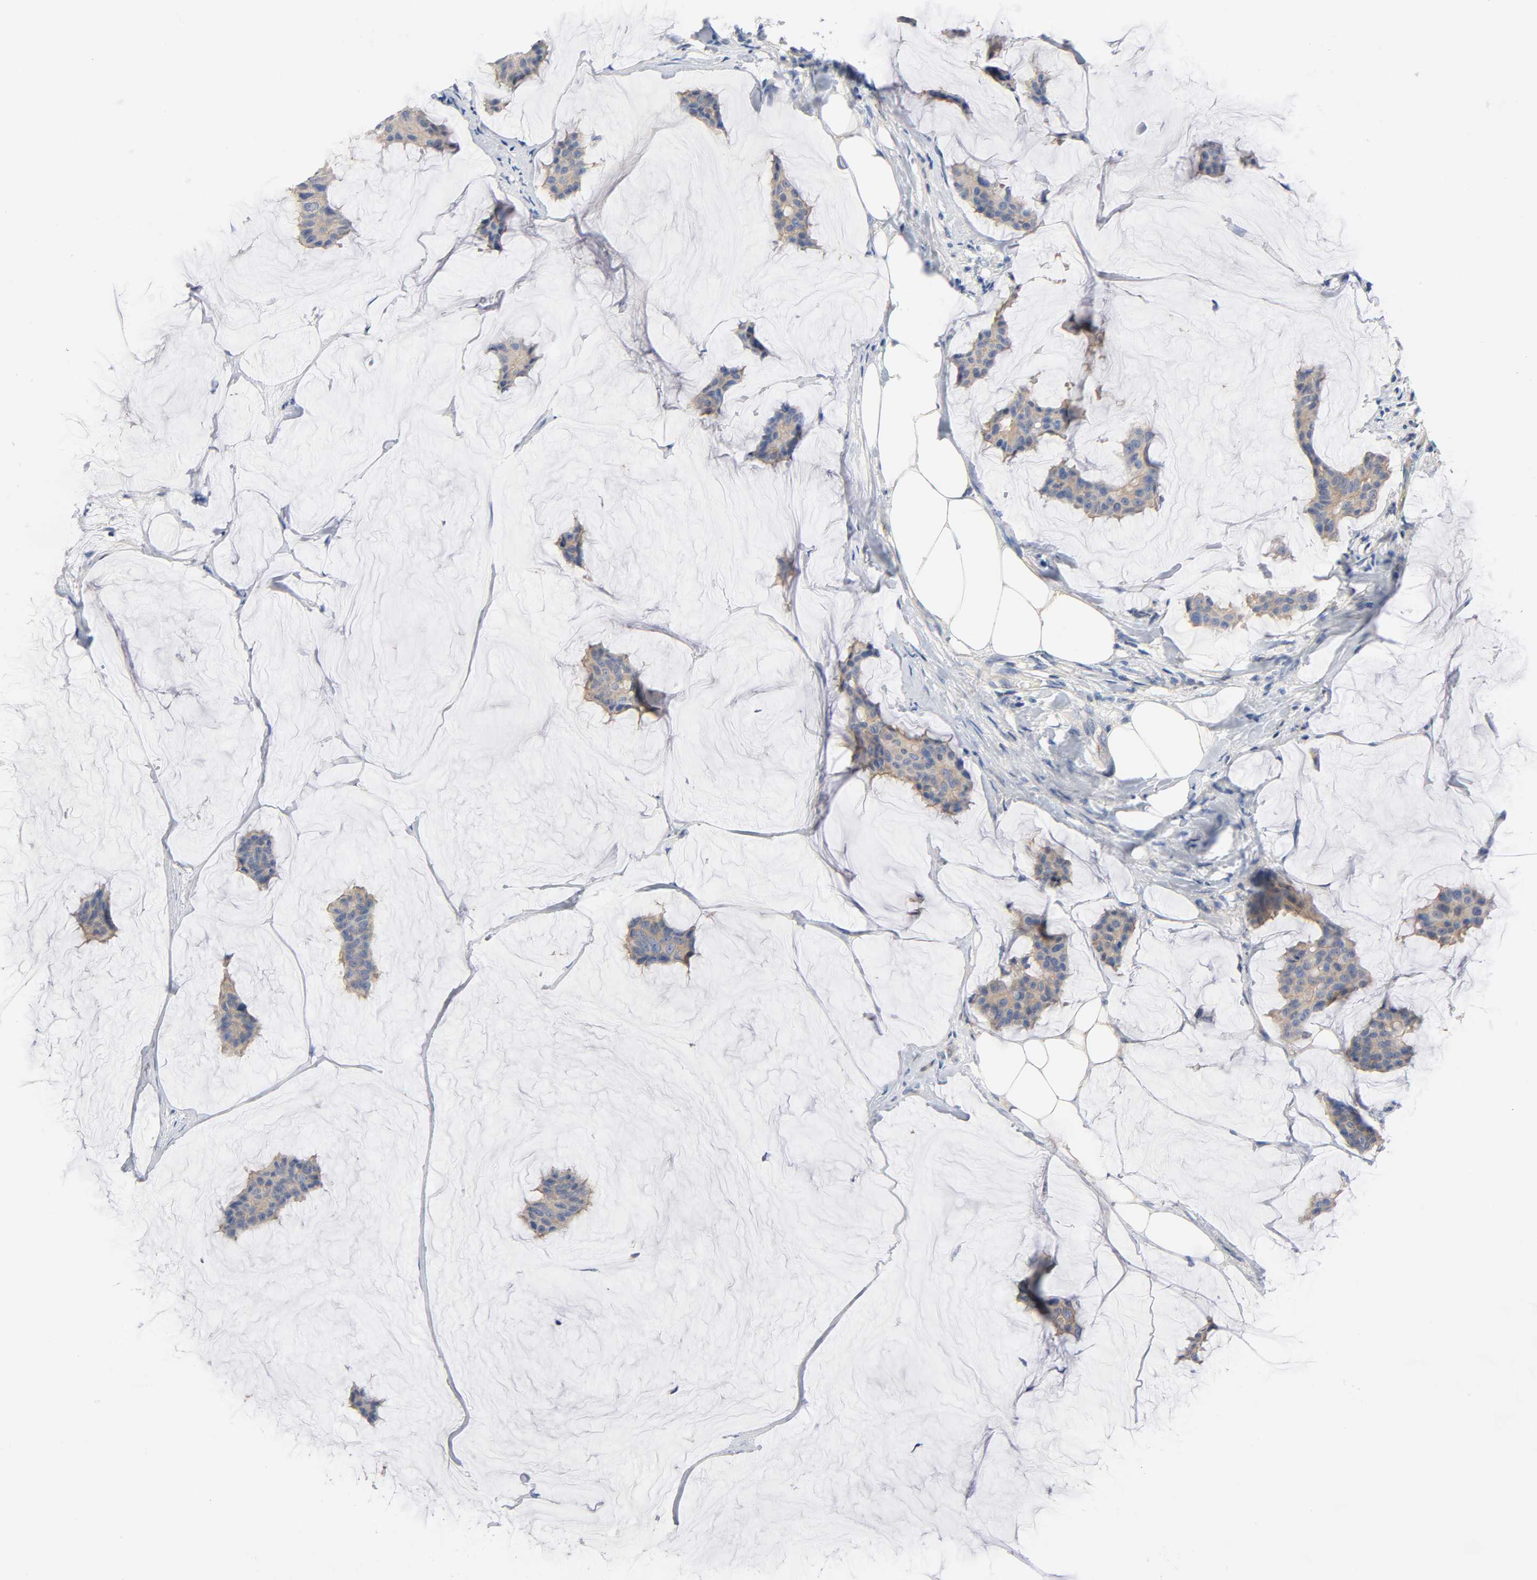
{"staining": {"intensity": "weak", "quantity": ">75%", "location": "cytoplasmic/membranous"}, "tissue": "breast cancer", "cell_type": "Tumor cells", "image_type": "cancer", "snomed": [{"axis": "morphology", "description": "Duct carcinoma"}, {"axis": "topography", "description": "Breast"}], "caption": "A micrograph of breast cancer stained for a protein exhibits weak cytoplasmic/membranous brown staining in tumor cells. (Brightfield microscopy of DAB IHC at high magnification).", "gene": "SRC", "patient": {"sex": "female", "age": 93}}